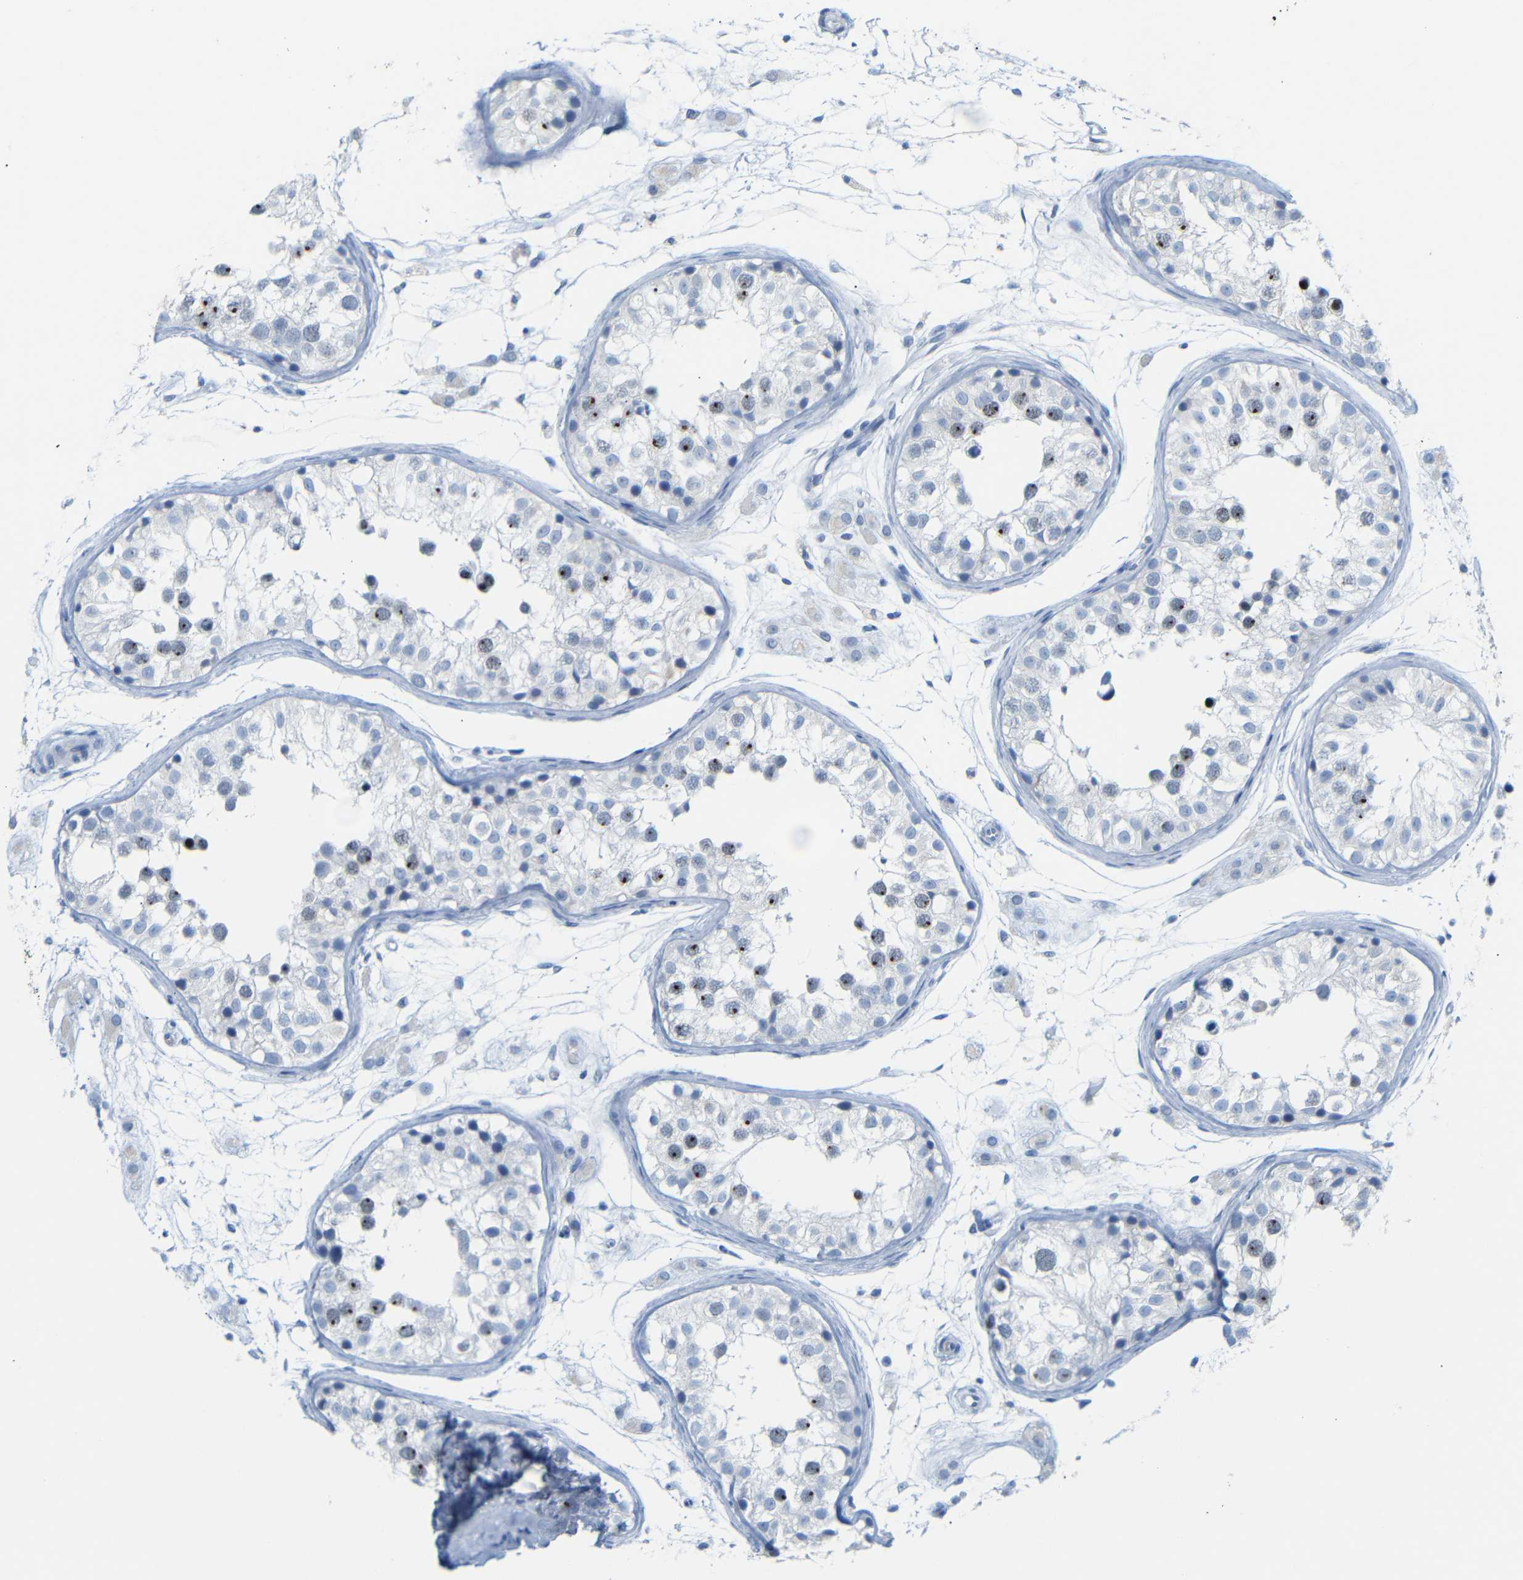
{"staining": {"intensity": "moderate", "quantity": "25%-75%", "location": "nuclear"}, "tissue": "testis", "cell_type": "Cells in seminiferous ducts", "image_type": "normal", "snomed": [{"axis": "morphology", "description": "Normal tissue, NOS"}, {"axis": "morphology", "description": "Adenocarcinoma, metastatic, NOS"}, {"axis": "topography", "description": "Testis"}], "caption": "Brown immunohistochemical staining in benign human testis shows moderate nuclear staining in about 25%-75% of cells in seminiferous ducts. The staining is performed using DAB (3,3'-diaminobenzidine) brown chromogen to label protein expression. The nuclei are counter-stained blue using hematoxylin.", "gene": "DYNAP", "patient": {"sex": "male", "age": 26}}